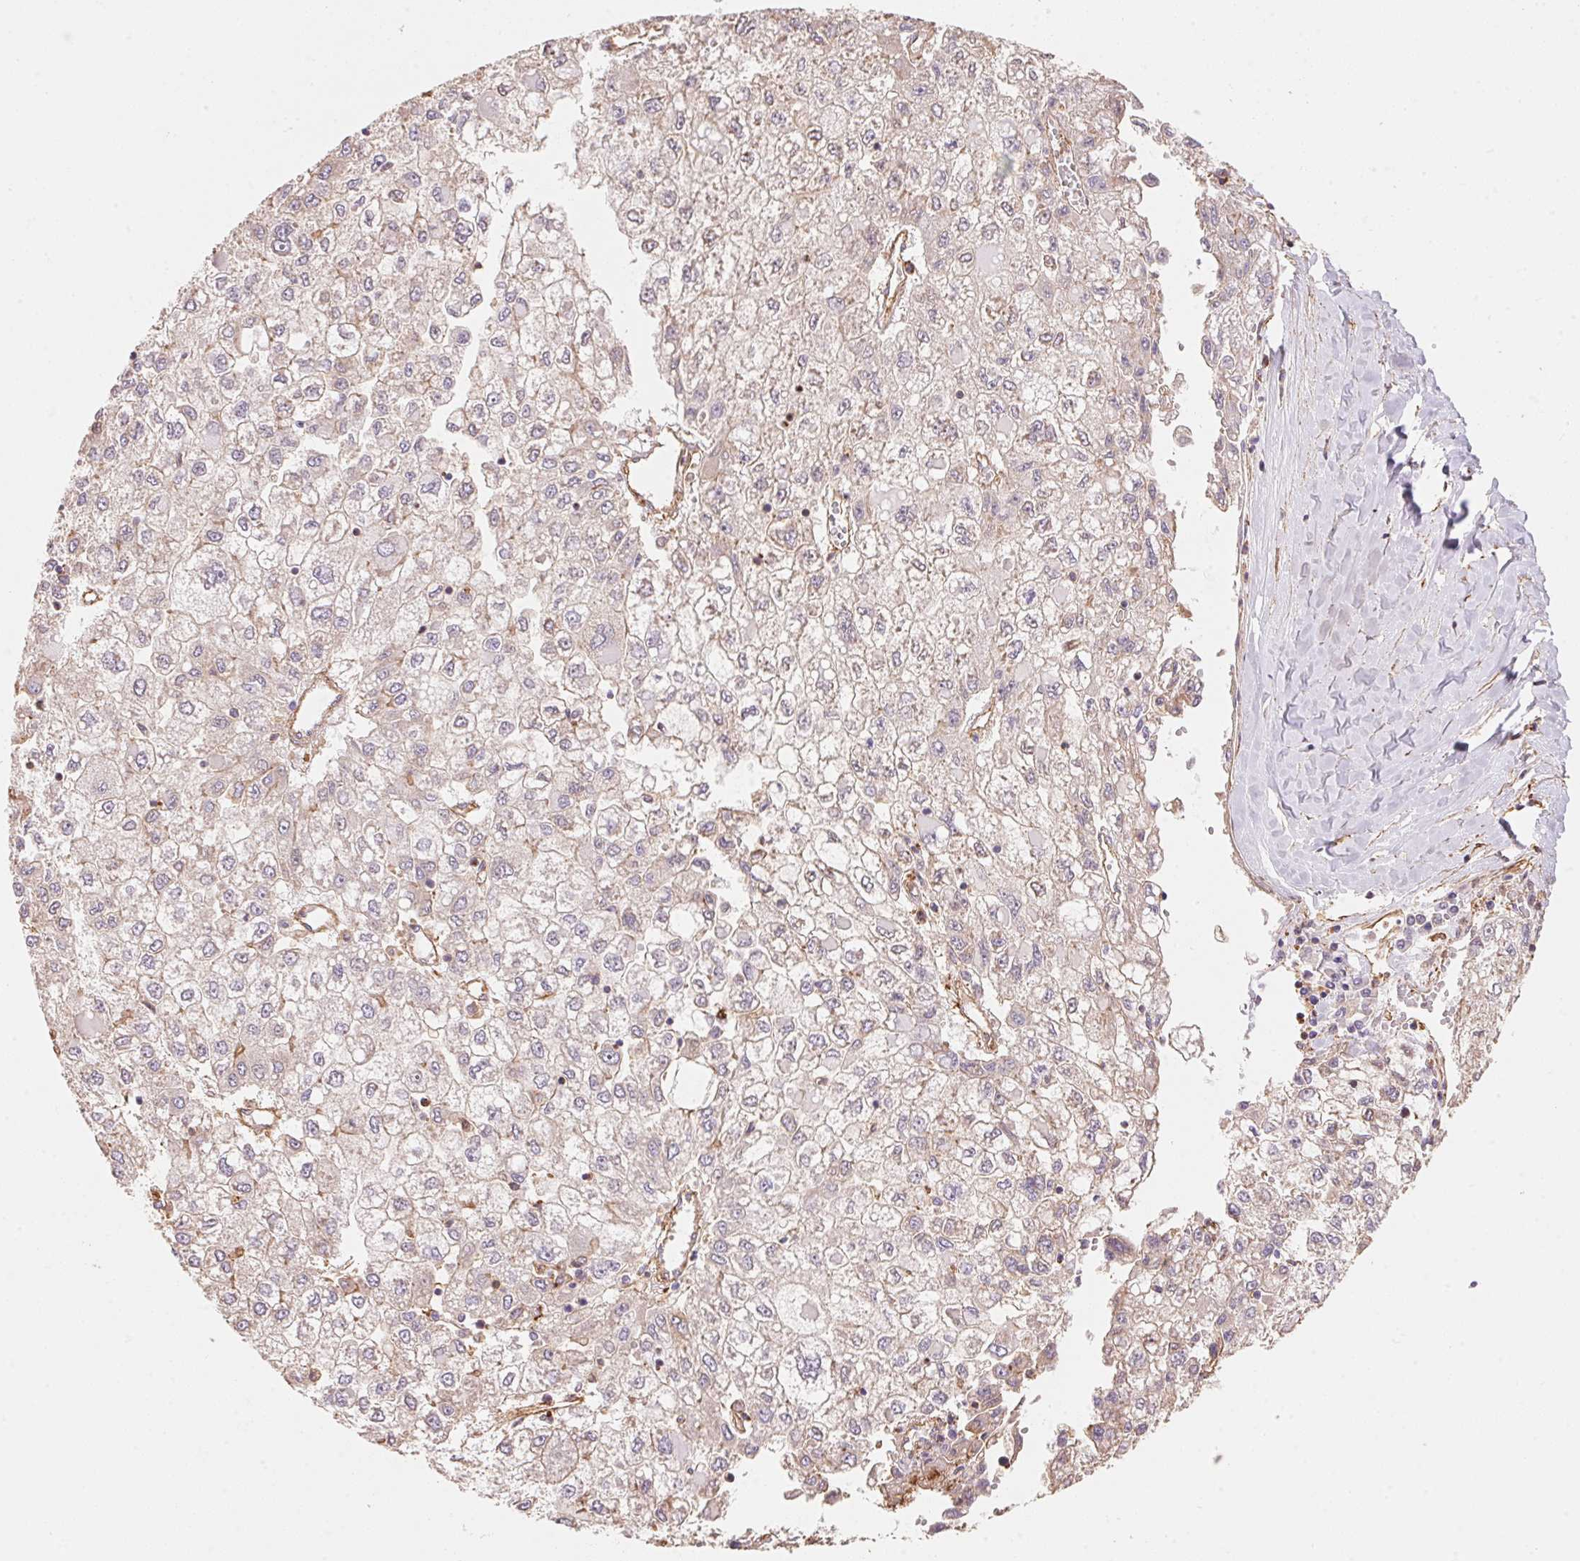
{"staining": {"intensity": "negative", "quantity": "none", "location": "none"}, "tissue": "liver cancer", "cell_type": "Tumor cells", "image_type": "cancer", "snomed": [{"axis": "morphology", "description": "Carcinoma, Hepatocellular, NOS"}, {"axis": "topography", "description": "Liver"}], "caption": "DAB immunohistochemical staining of human liver cancer (hepatocellular carcinoma) exhibits no significant staining in tumor cells. The staining was performed using DAB (3,3'-diaminobenzidine) to visualize the protein expression in brown, while the nuclei were stained in blue with hematoxylin (Magnification: 20x).", "gene": "FRAS1", "patient": {"sex": "male", "age": 40}}